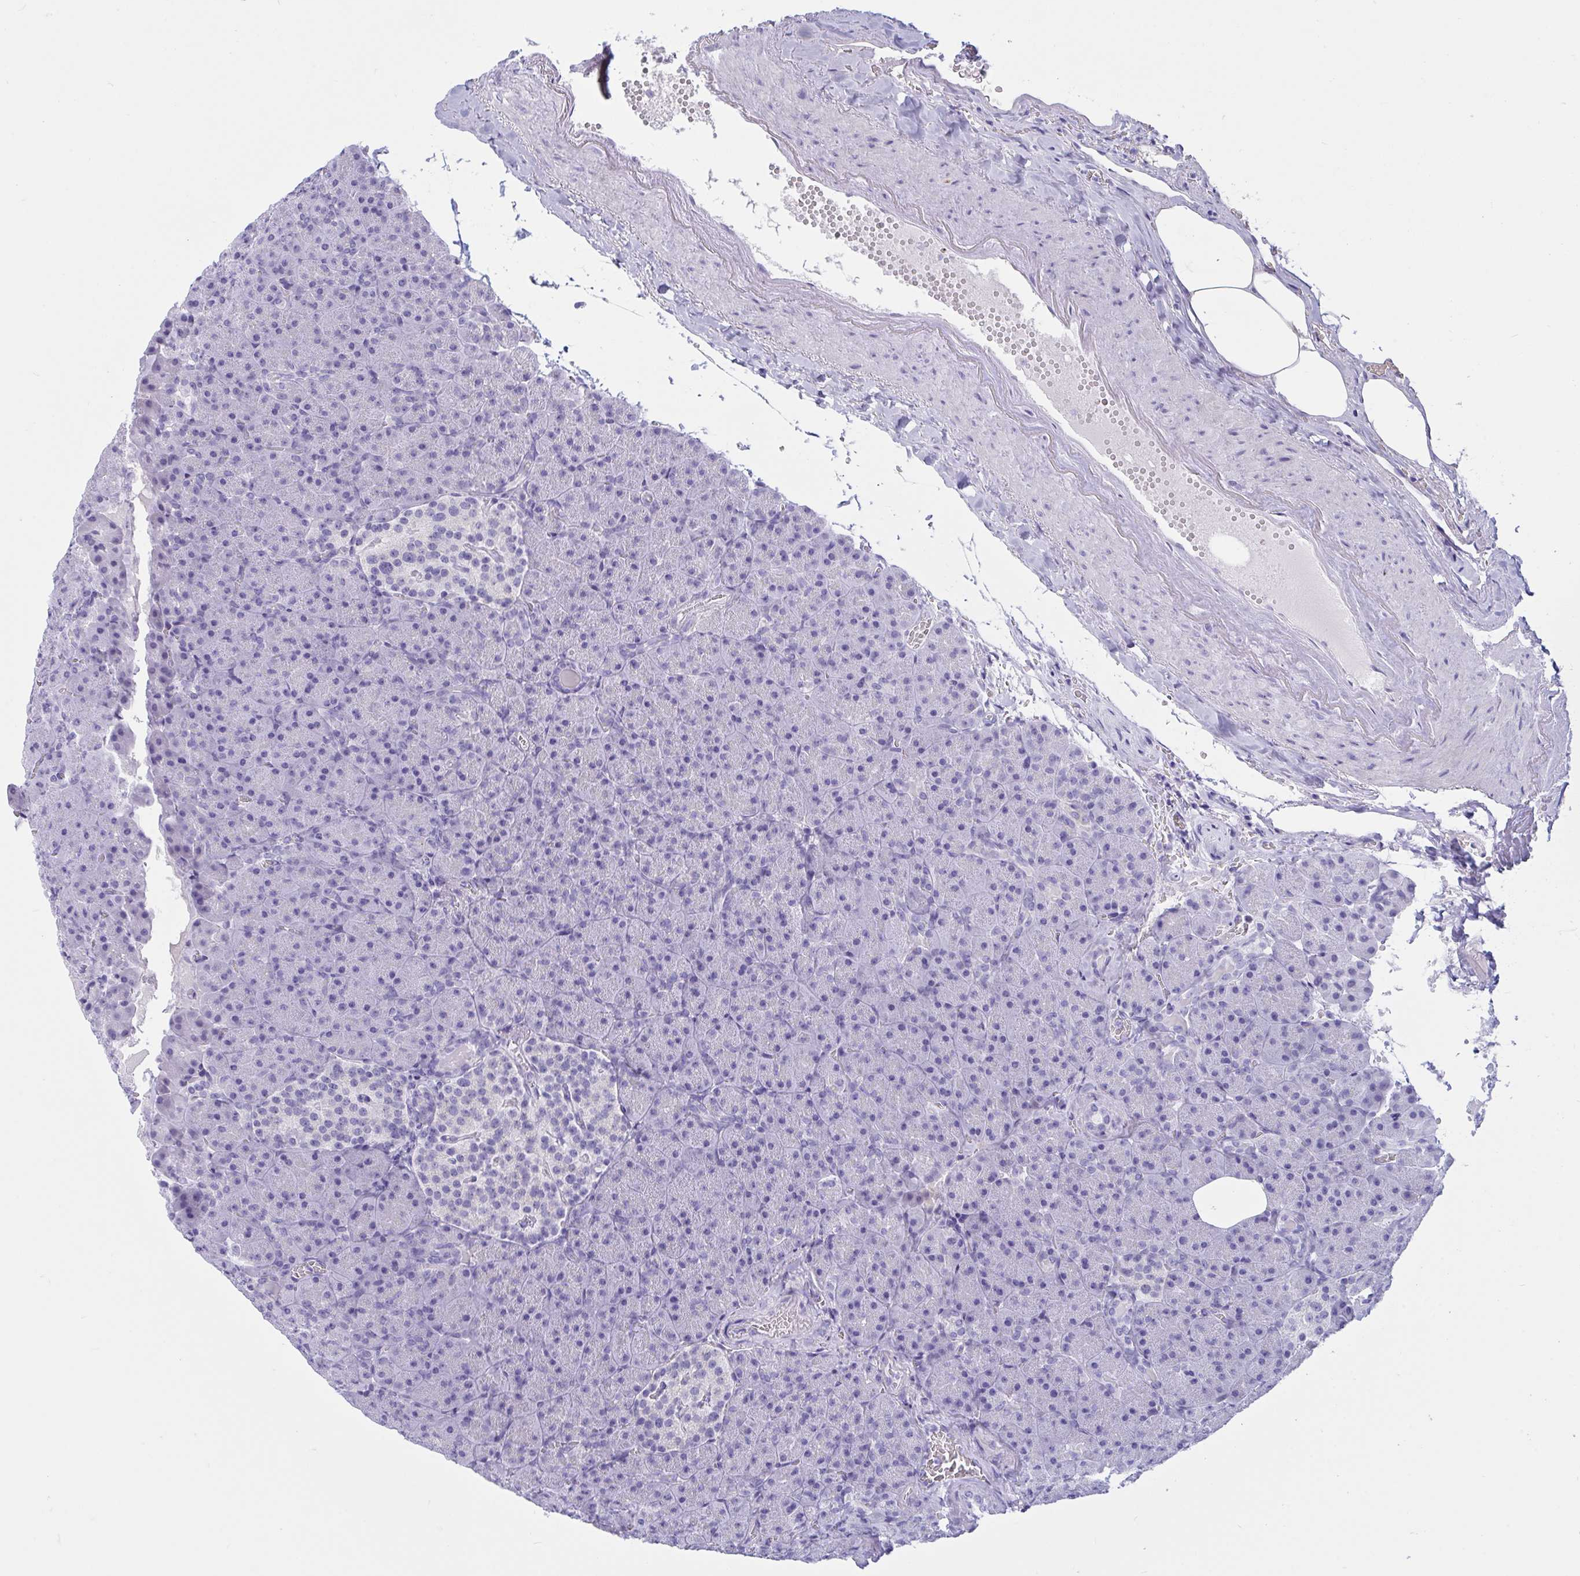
{"staining": {"intensity": "negative", "quantity": "none", "location": "none"}, "tissue": "pancreas", "cell_type": "Exocrine glandular cells", "image_type": "normal", "snomed": [{"axis": "morphology", "description": "Normal tissue, NOS"}, {"axis": "topography", "description": "Pancreas"}], "caption": "A micrograph of human pancreas is negative for staining in exocrine glandular cells. The staining was performed using DAB to visualize the protein expression in brown, while the nuclei were stained in blue with hematoxylin (Magnification: 20x).", "gene": "OXLD1", "patient": {"sex": "female", "age": 74}}